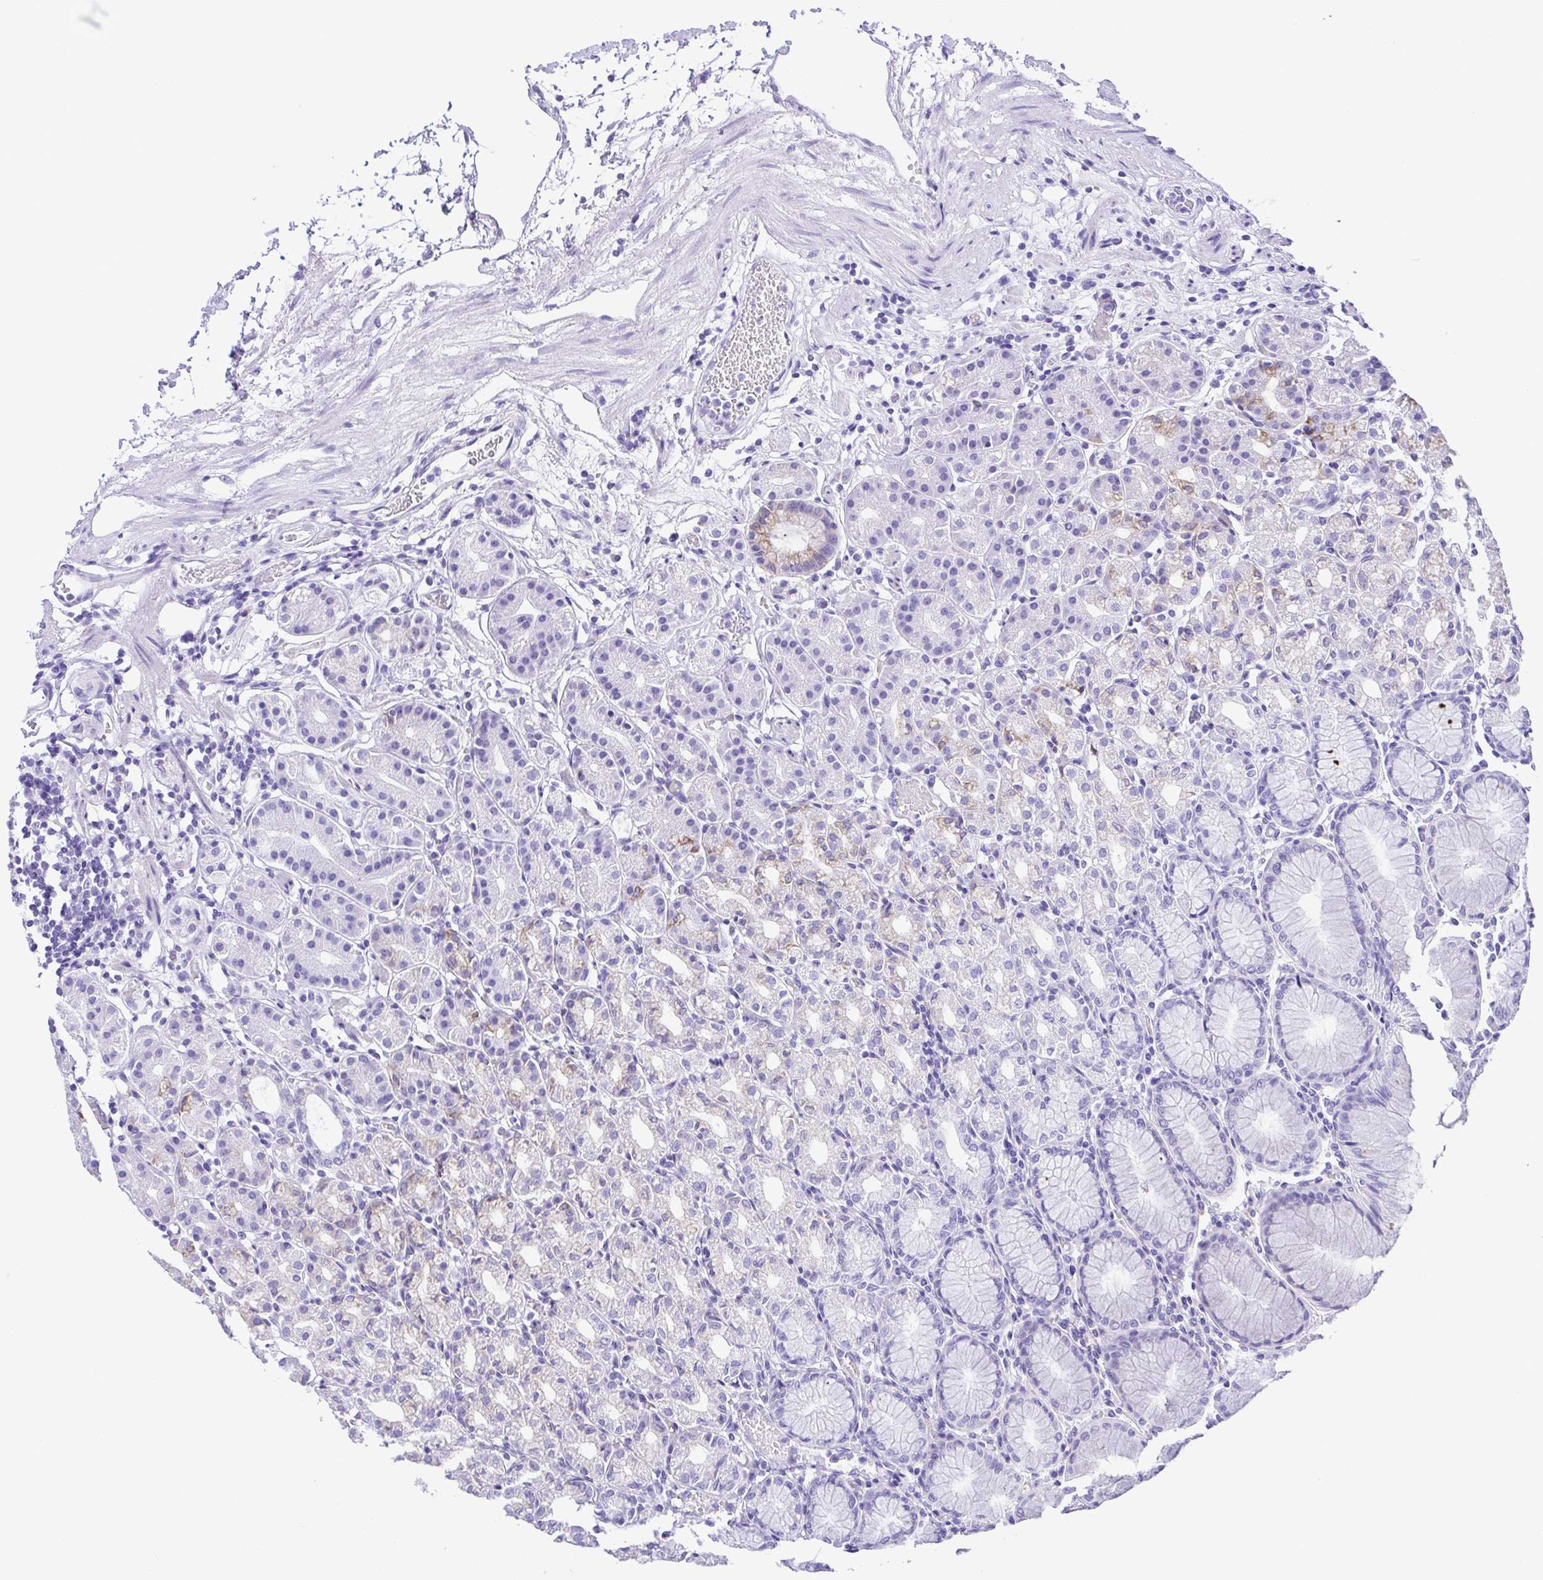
{"staining": {"intensity": "negative", "quantity": "none", "location": "none"}, "tissue": "stomach", "cell_type": "Glandular cells", "image_type": "normal", "snomed": [{"axis": "morphology", "description": "Normal tissue, NOS"}, {"axis": "topography", "description": "Stomach"}], "caption": "The photomicrograph displays no staining of glandular cells in normal stomach.", "gene": "PAK3", "patient": {"sex": "female", "age": 57}}